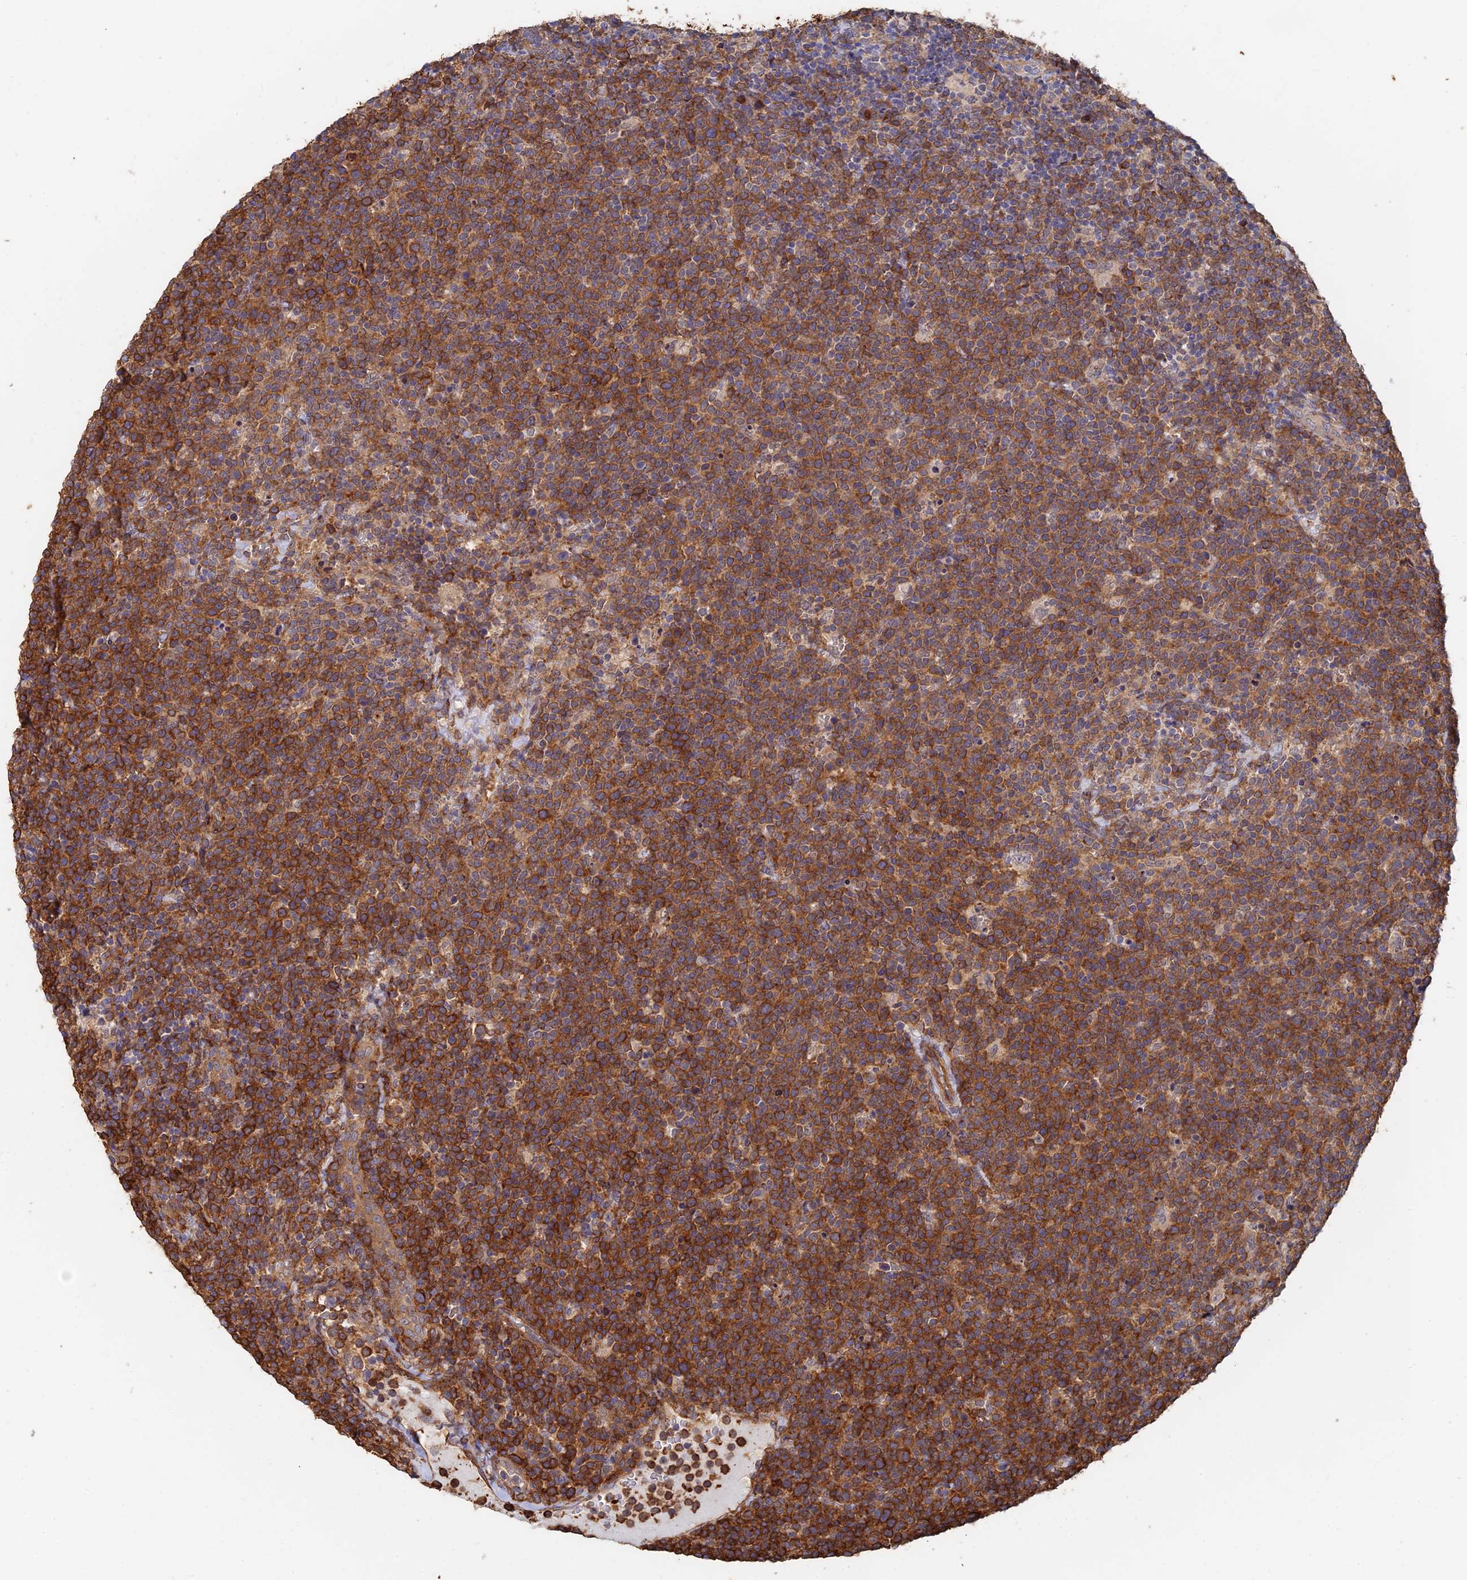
{"staining": {"intensity": "strong", "quantity": ">75%", "location": "cytoplasmic/membranous"}, "tissue": "lymphoma", "cell_type": "Tumor cells", "image_type": "cancer", "snomed": [{"axis": "morphology", "description": "Malignant lymphoma, non-Hodgkin's type, High grade"}, {"axis": "topography", "description": "Lymph node"}], "caption": "Immunohistochemistry (IHC) micrograph of lymphoma stained for a protein (brown), which displays high levels of strong cytoplasmic/membranous staining in about >75% of tumor cells.", "gene": "WBP11", "patient": {"sex": "male", "age": 61}}